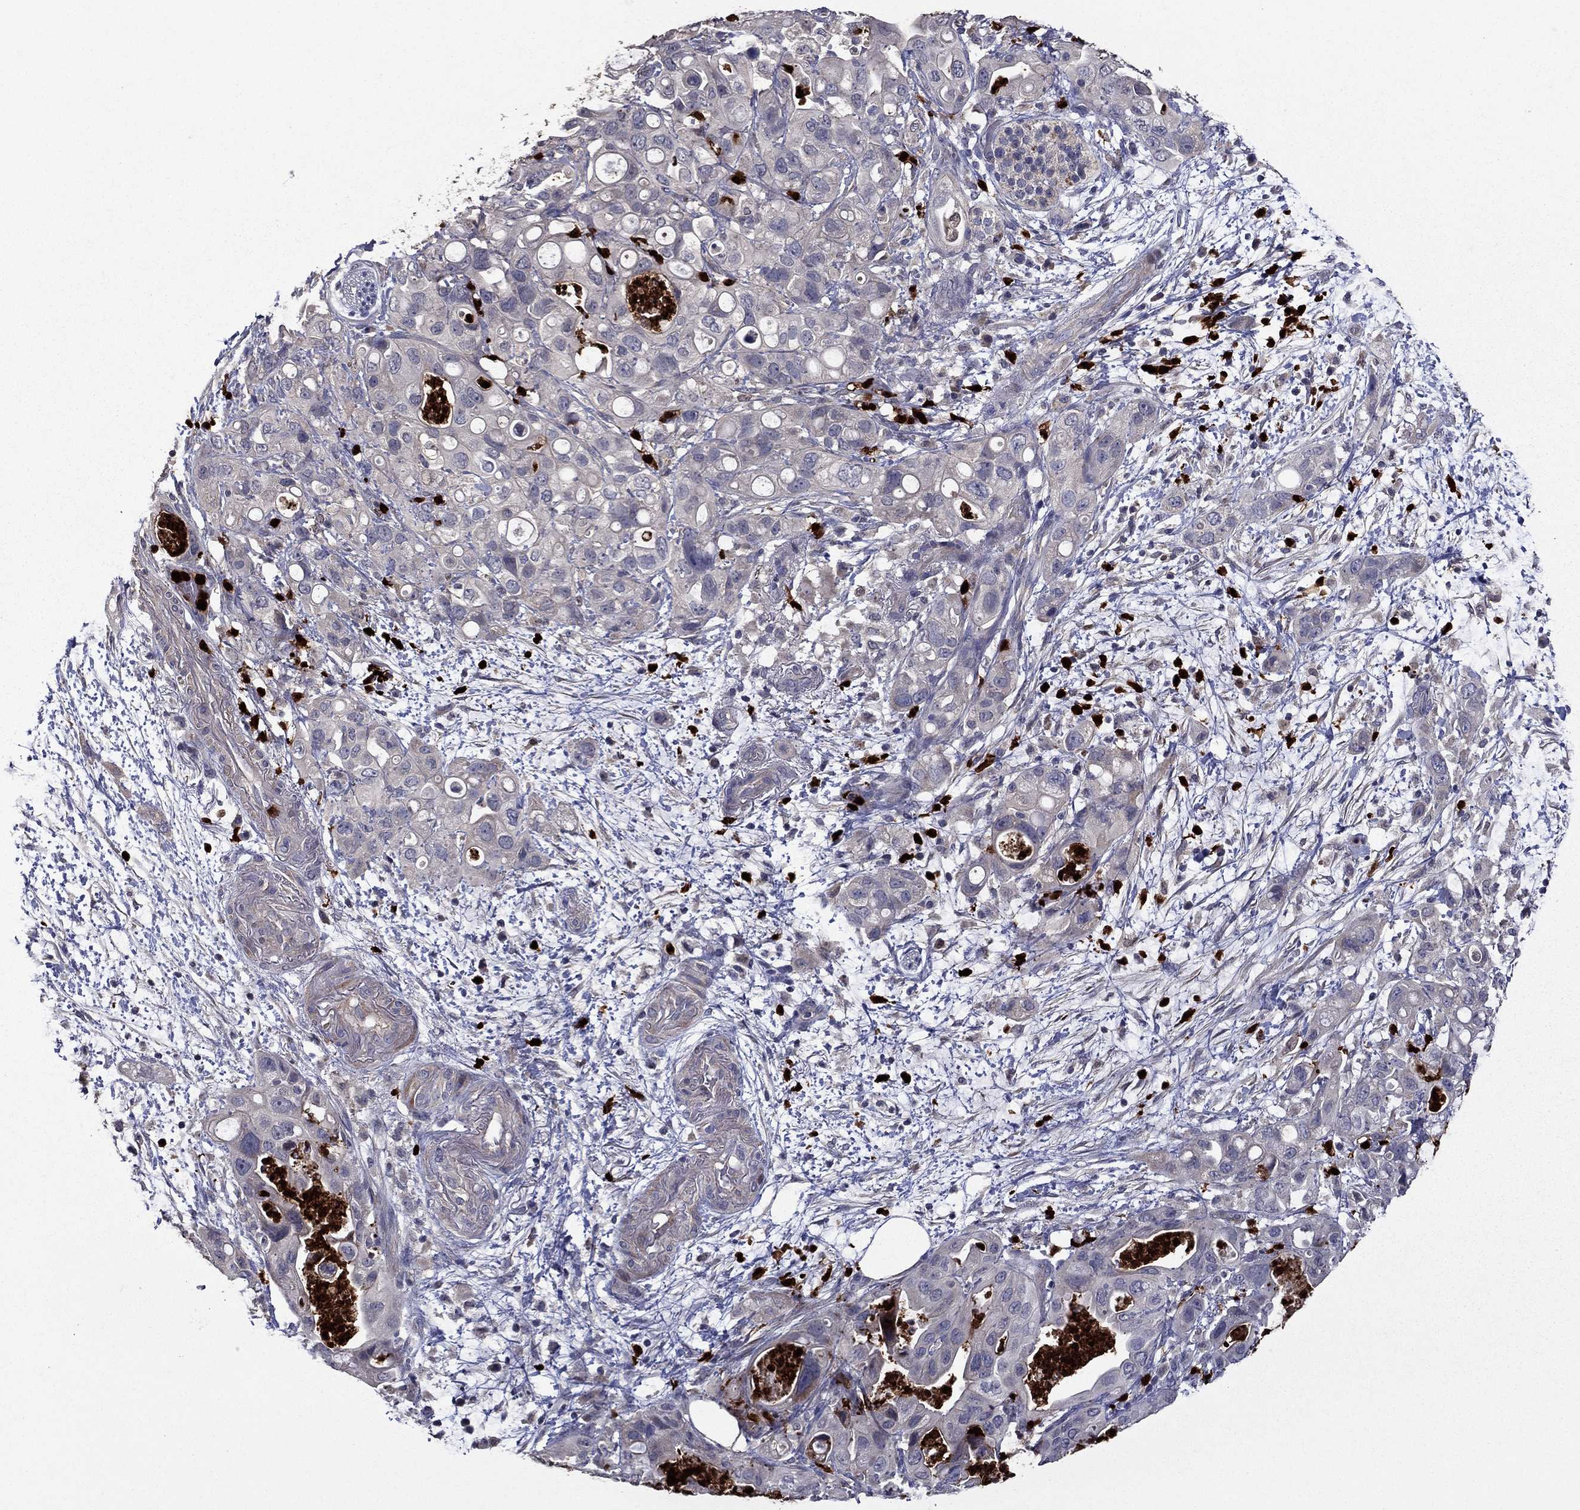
{"staining": {"intensity": "negative", "quantity": "none", "location": "none"}, "tissue": "pancreatic cancer", "cell_type": "Tumor cells", "image_type": "cancer", "snomed": [{"axis": "morphology", "description": "Adenocarcinoma, NOS"}, {"axis": "topography", "description": "Pancreas"}], "caption": "A micrograph of human pancreatic adenocarcinoma is negative for staining in tumor cells. Brightfield microscopy of immunohistochemistry stained with DAB (3,3'-diaminobenzidine) (brown) and hematoxylin (blue), captured at high magnification.", "gene": "SATB1", "patient": {"sex": "female", "age": 72}}